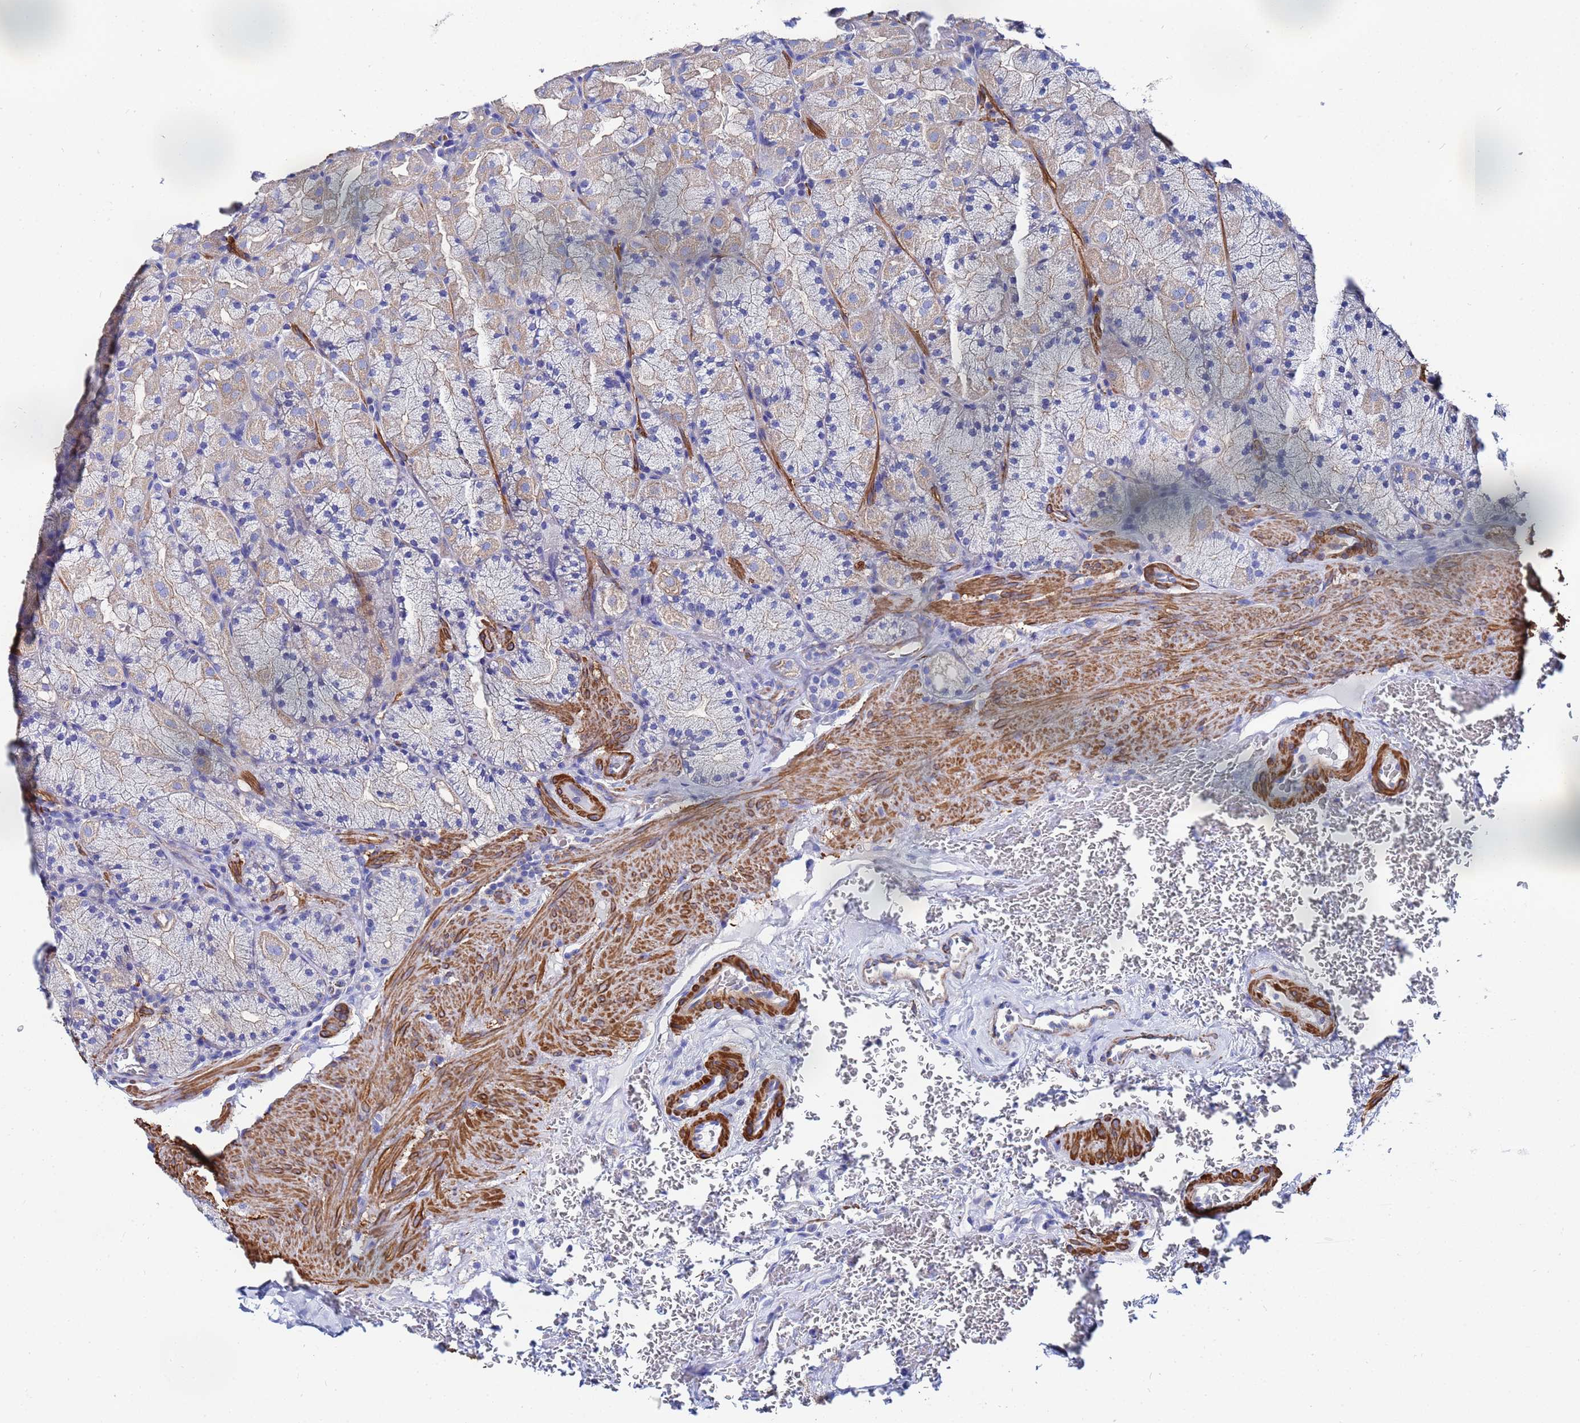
{"staining": {"intensity": "moderate", "quantity": "<25%", "location": "cytoplasmic/membranous"}, "tissue": "stomach", "cell_type": "Glandular cells", "image_type": "normal", "snomed": [{"axis": "morphology", "description": "Normal tissue, NOS"}, {"axis": "topography", "description": "Stomach, upper"}, {"axis": "topography", "description": "Stomach, lower"}], "caption": "IHC (DAB) staining of unremarkable stomach exhibits moderate cytoplasmic/membranous protein expression in about <25% of glandular cells.", "gene": "RAB39A", "patient": {"sex": "male", "age": 80}}